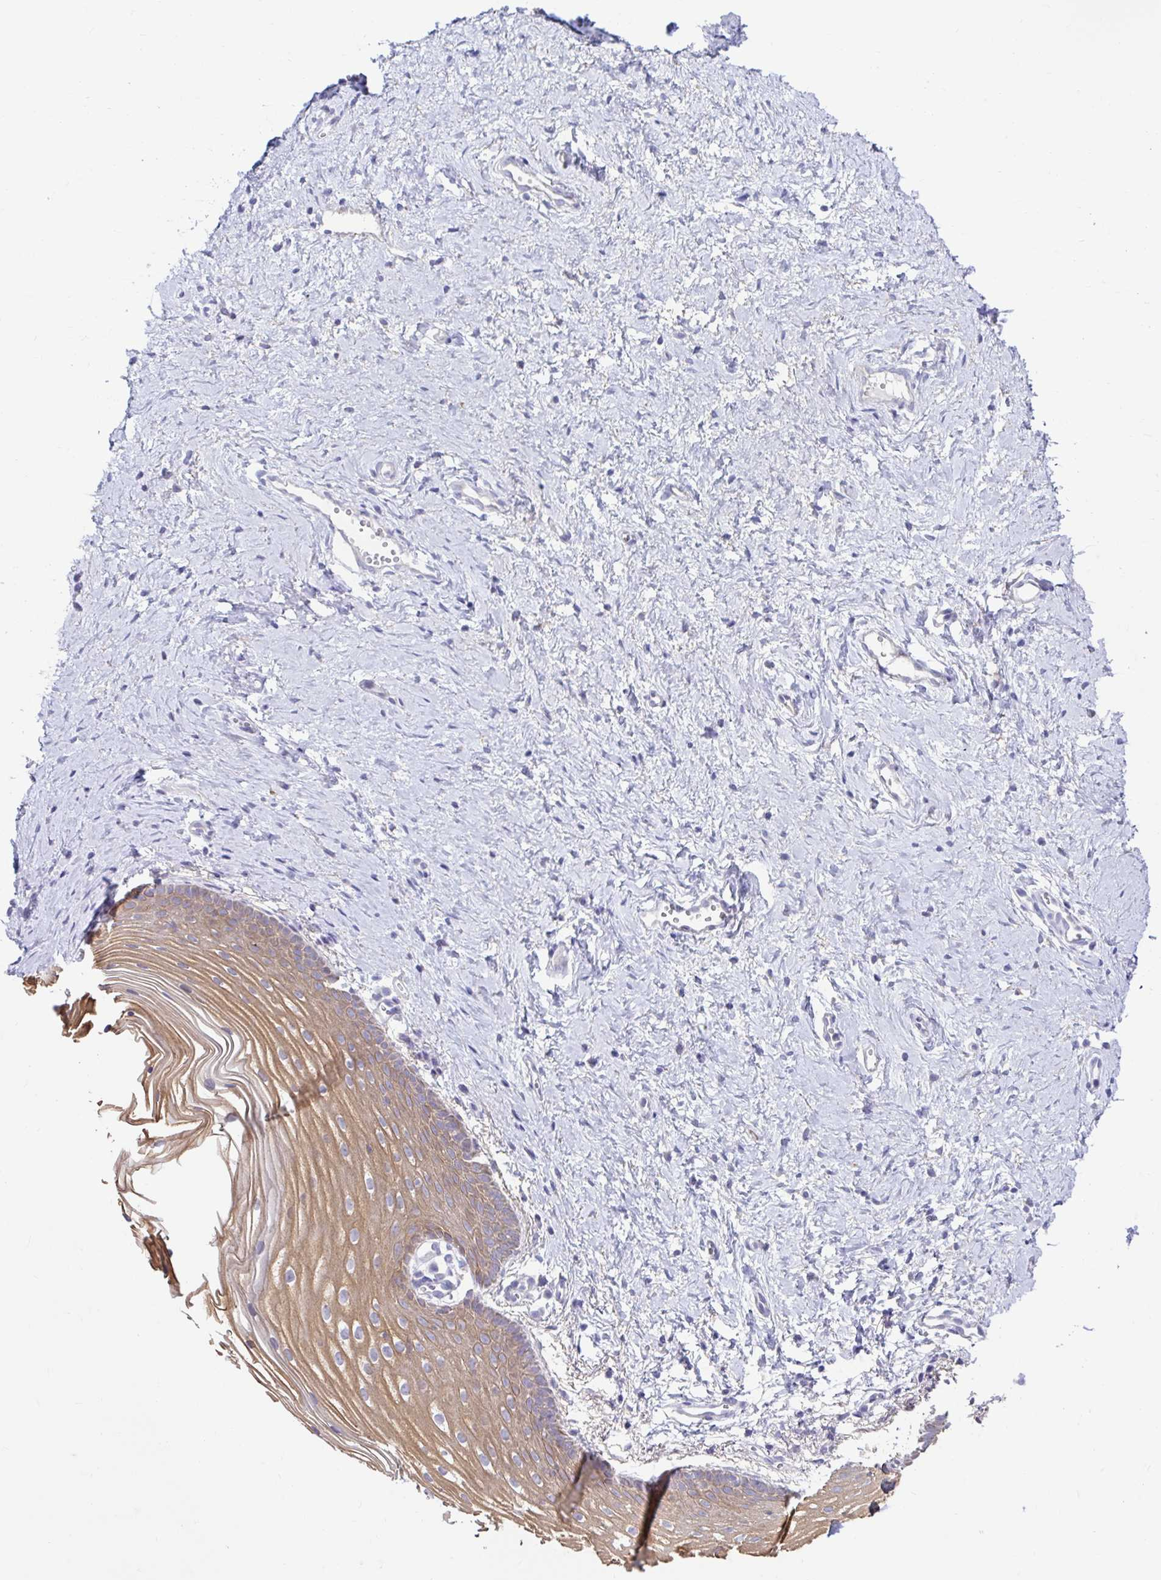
{"staining": {"intensity": "moderate", "quantity": "25%-75%", "location": "cytoplasmic/membranous"}, "tissue": "vagina", "cell_type": "Squamous epithelial cells", "image_type": "normal", "snomed": [{"axis": "morphology", "description": "Normal tissue, NOS"}, {"axis": "topography", "description": "Vagina"}], "caption": "Immunohistochemistry of benign vagina displays medium levels of moderate cytoplasmic/membranous positivity in about 25%-75% of squamous epithelial cells. Nuclei are stained in blue.", "gene": "ZNF33A", "patient": {"sex": "female", "age": 56}}